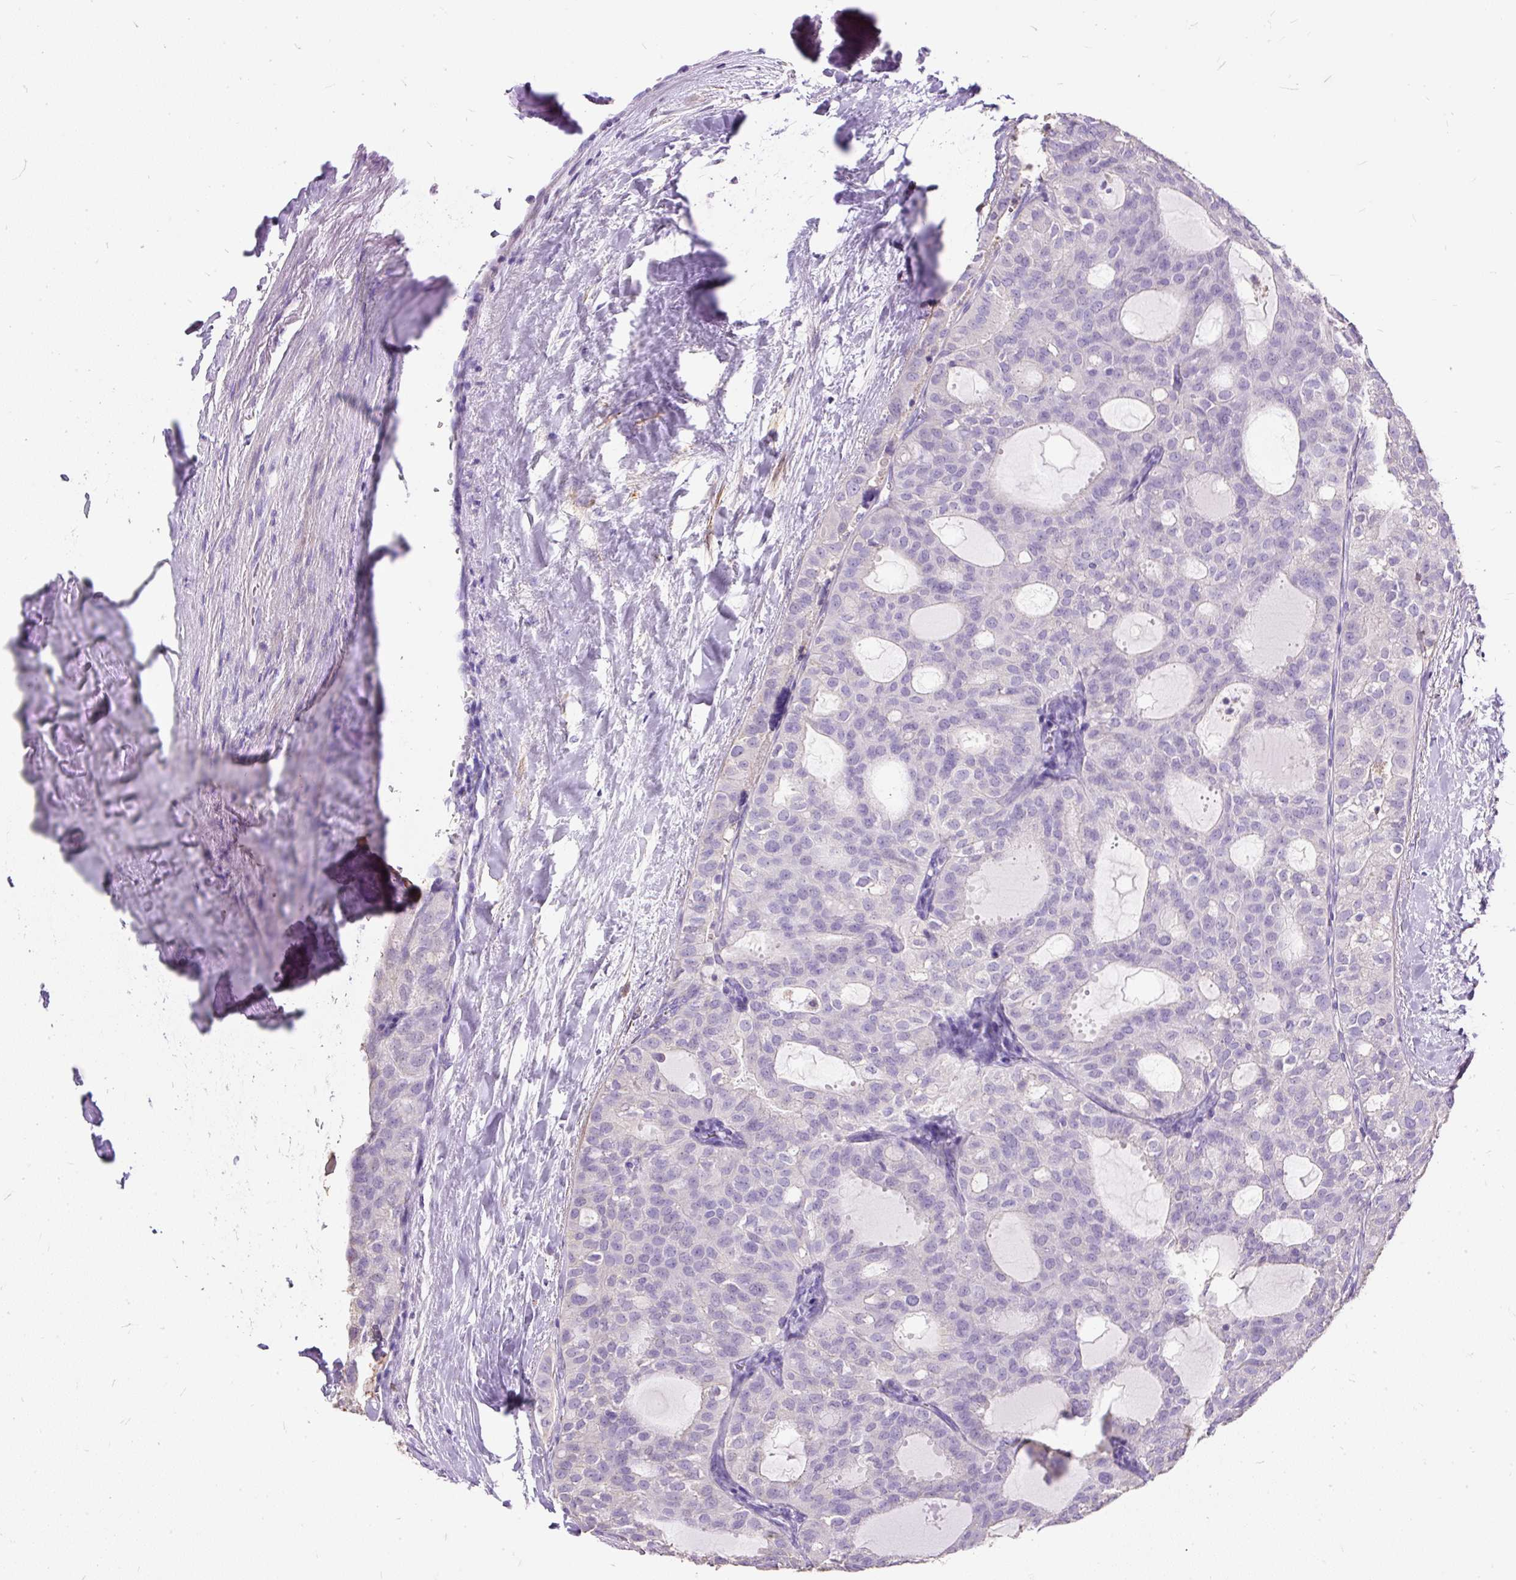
{"staining": {"intensity": "negative", "quantity": "none", "location": "none"}, "tissue": "thyroid cancer", "cell_type": "Tumor cells", "image_type": "cancer", "snomed": [{"axis": "morphology", "description": "Follicular adenoma carcinoma, NOS"}, {"axis": "topography", "description": "Thyroid gland"}], "caption": "This image is of follicular adenoma carcinoma (thyroid) stained with immunohistochemistry (IHC) to label a protein in brown with the nuclei are counter-stained blue. There is no expression in tumor cells. (DAB IHC visualized using brightfield microscopy, high magnification).", "gene": "GBX1", "patient": {"sex": "male", "age": 75}}